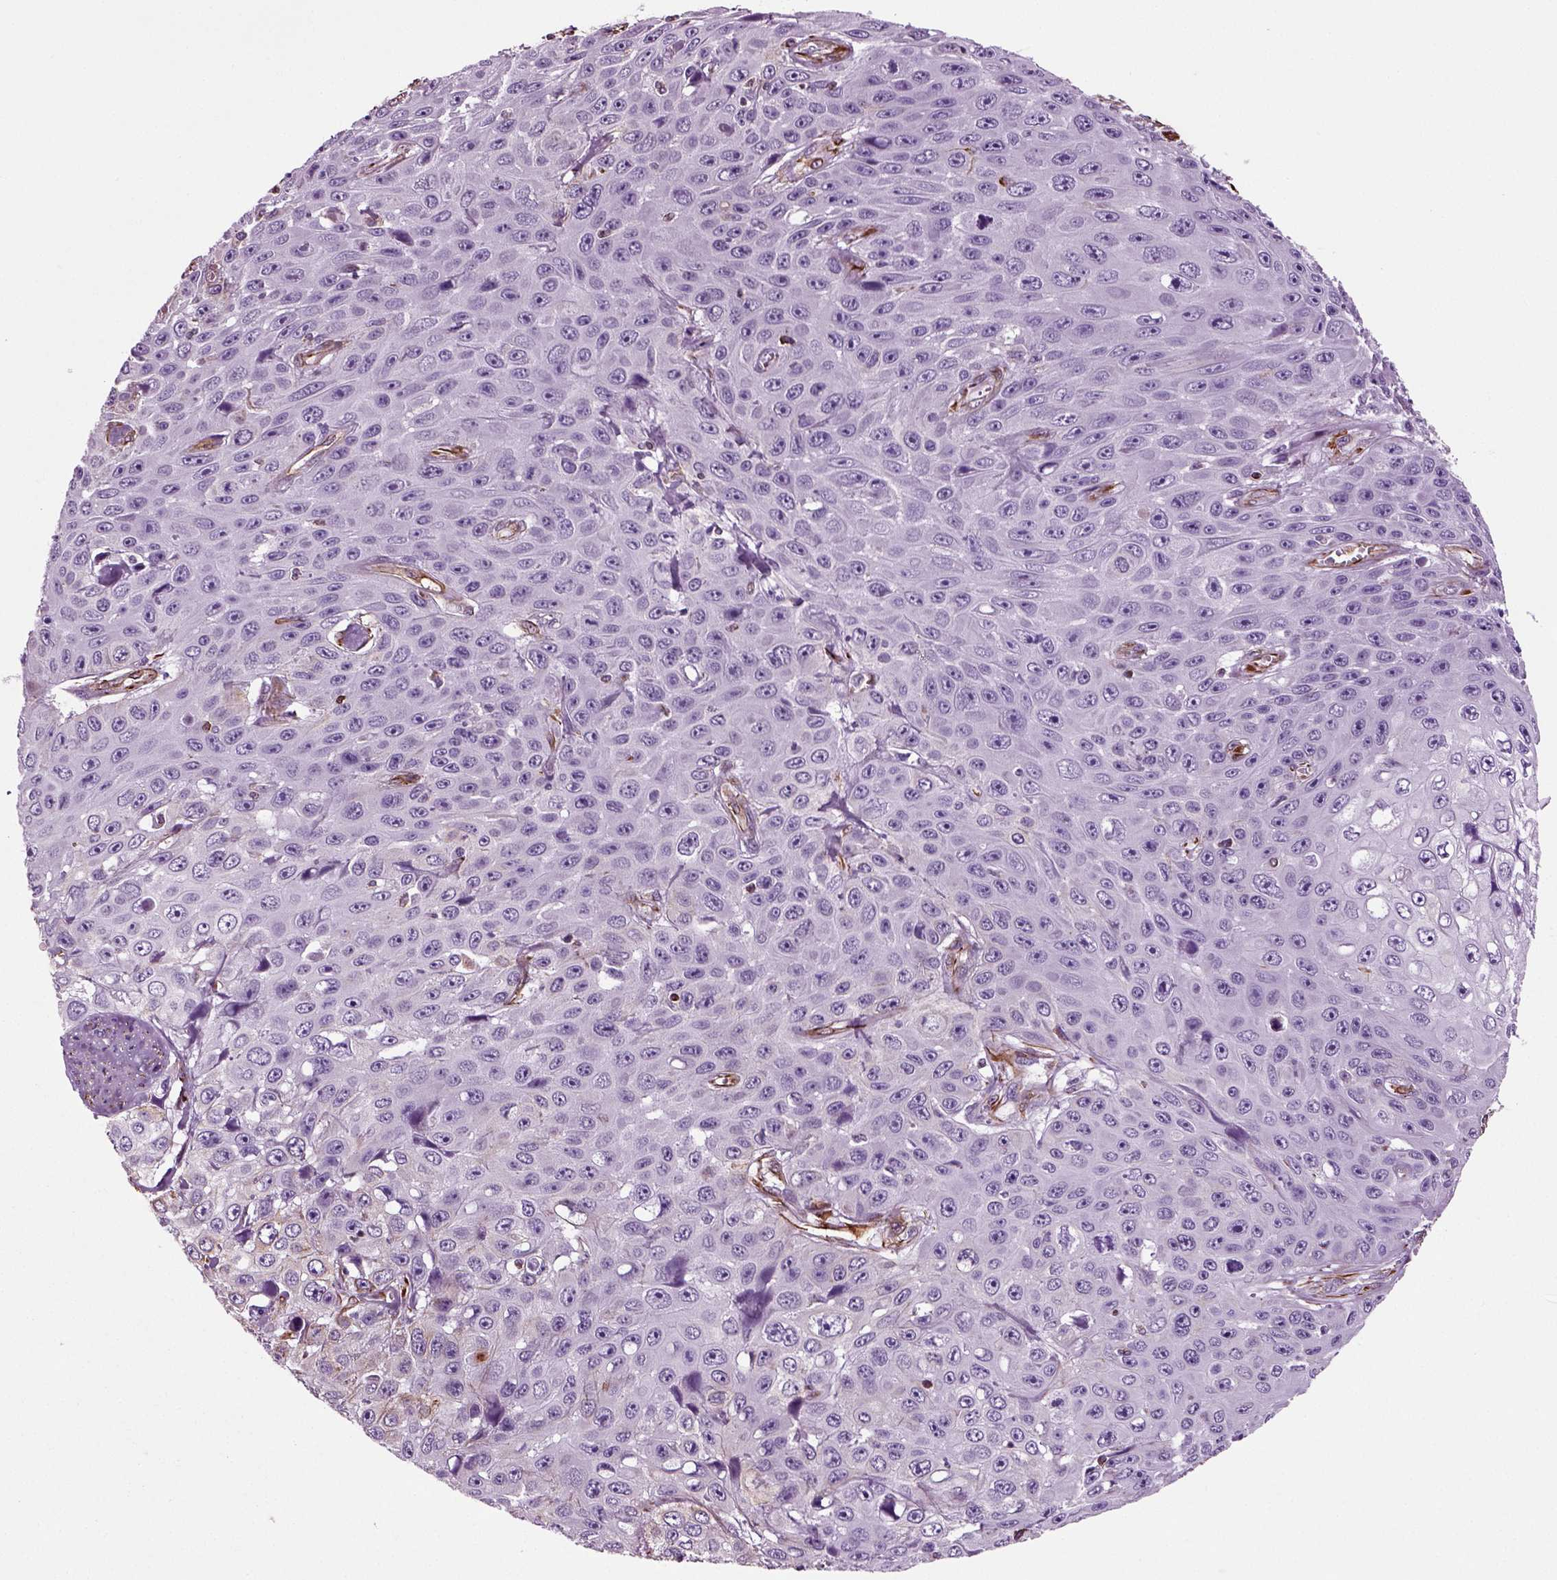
{"staining": {"intensity": "strong", "quantity": "<25%", "location": "cytoplasmic/membranous"}, "tissue": "skin cancer", "cell_type": "Tumor cells", "image_type": "cancer", "snomed": [{"axis": "morphology", "description": "Squamous cell carcinoma, NOS"}, {"axis": "topography", "description": "Skin"}], "caption": "Human squamous cell carcinoma (skin) stained with a protein marker exhibits strong staining in tumor cells.", "gene": "ACER3", "patient": {"sex": "male", "age": 82}}